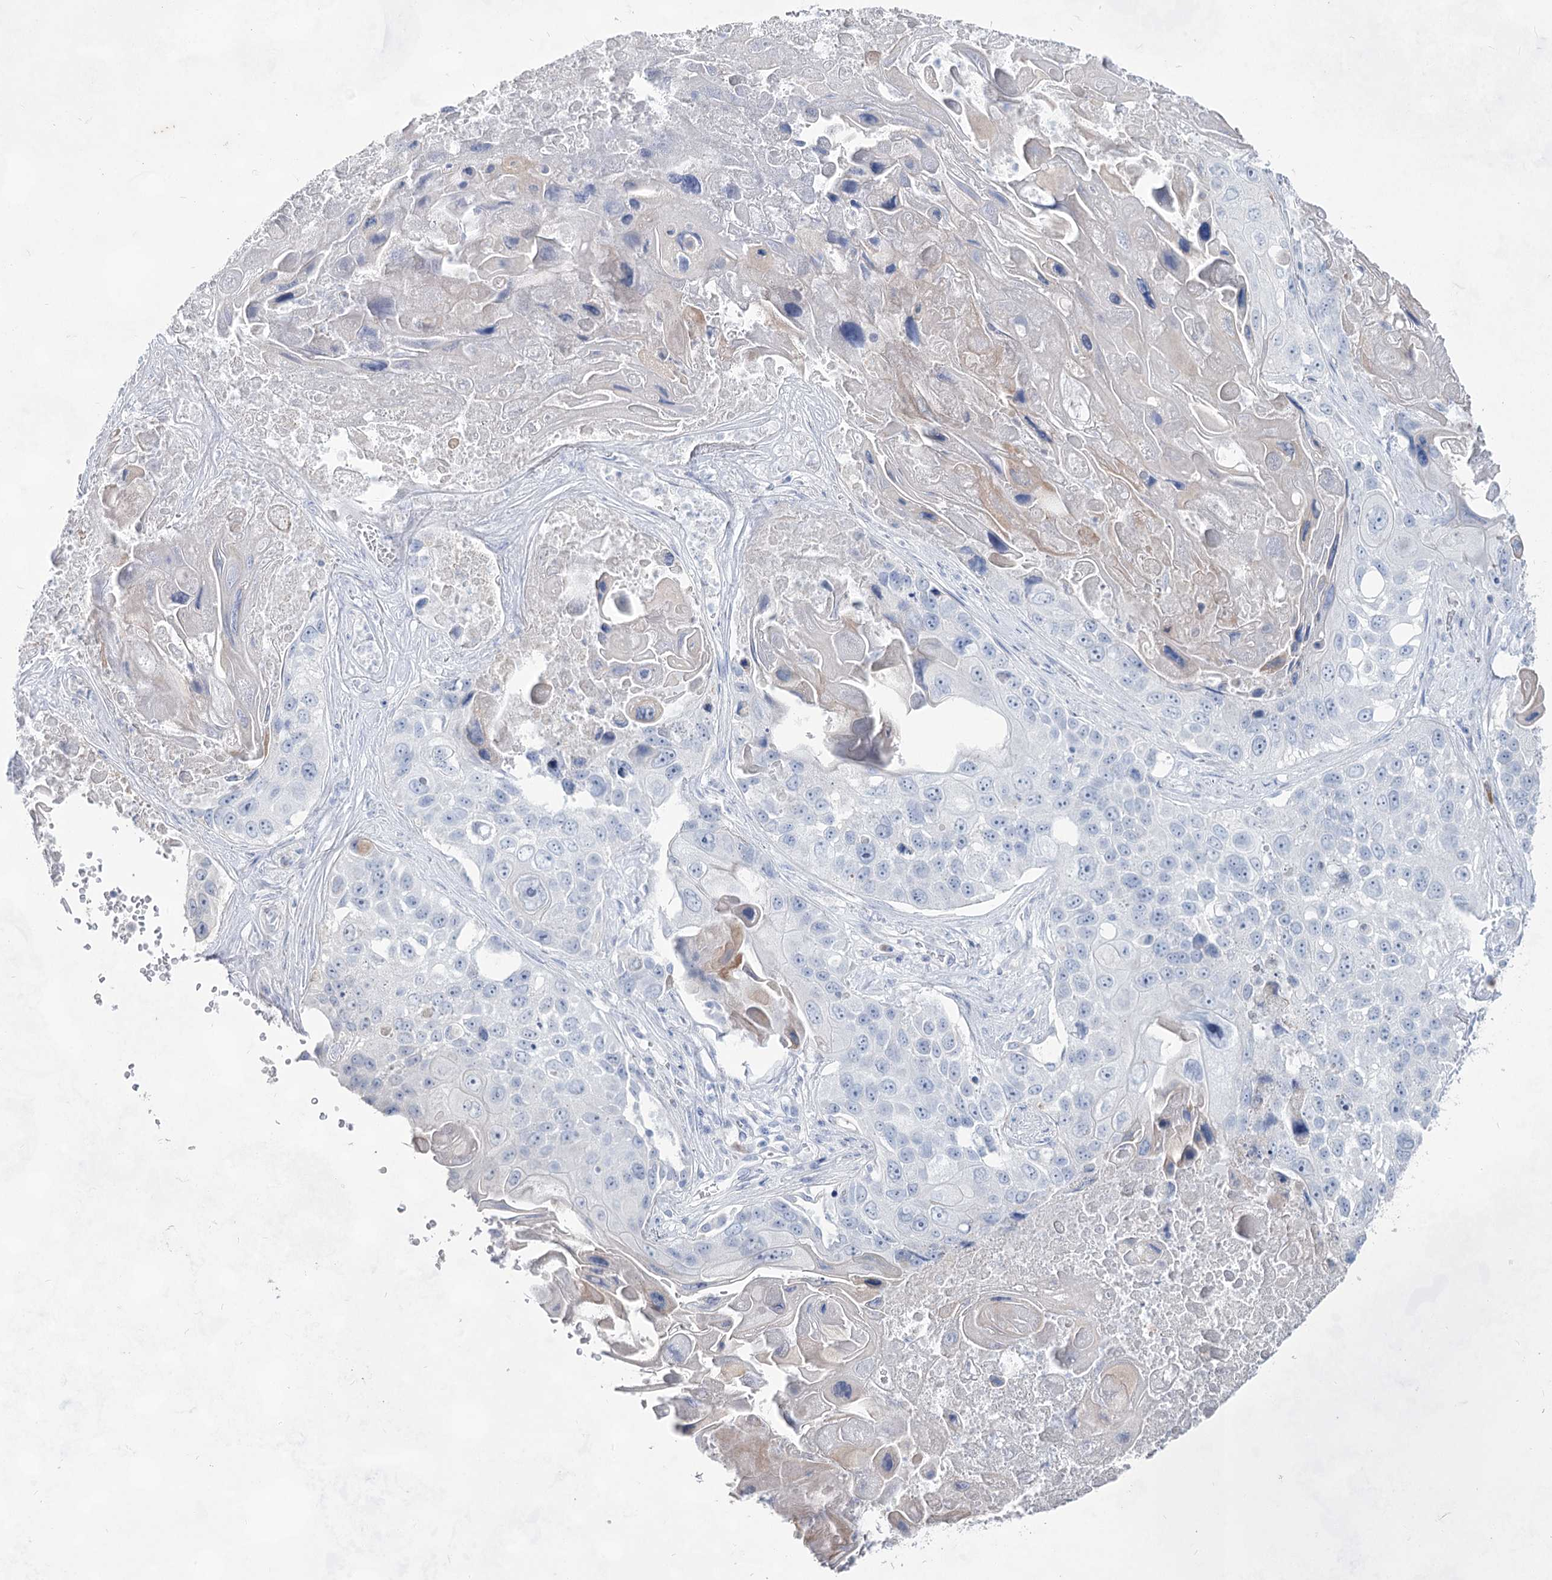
{"staining": {"intensity": "negative", "quantity": "none", "location": "none"}, "tissue": "lung cancer", "cell_type": "Tumor cells", "image_type": "cancer", "snomed": [{"axis": "morphology", "description": "Squamous cell carcinoma, NOS"}, {"axis": "topography", "description": "Lung"}], "caption": "An image of squamous cell carcinoma (lung) stained for a protein demonstrates no brown staining in tumor cells.", "gene": "ACRV1", "patient": {"sex": "male", "age": 61}}